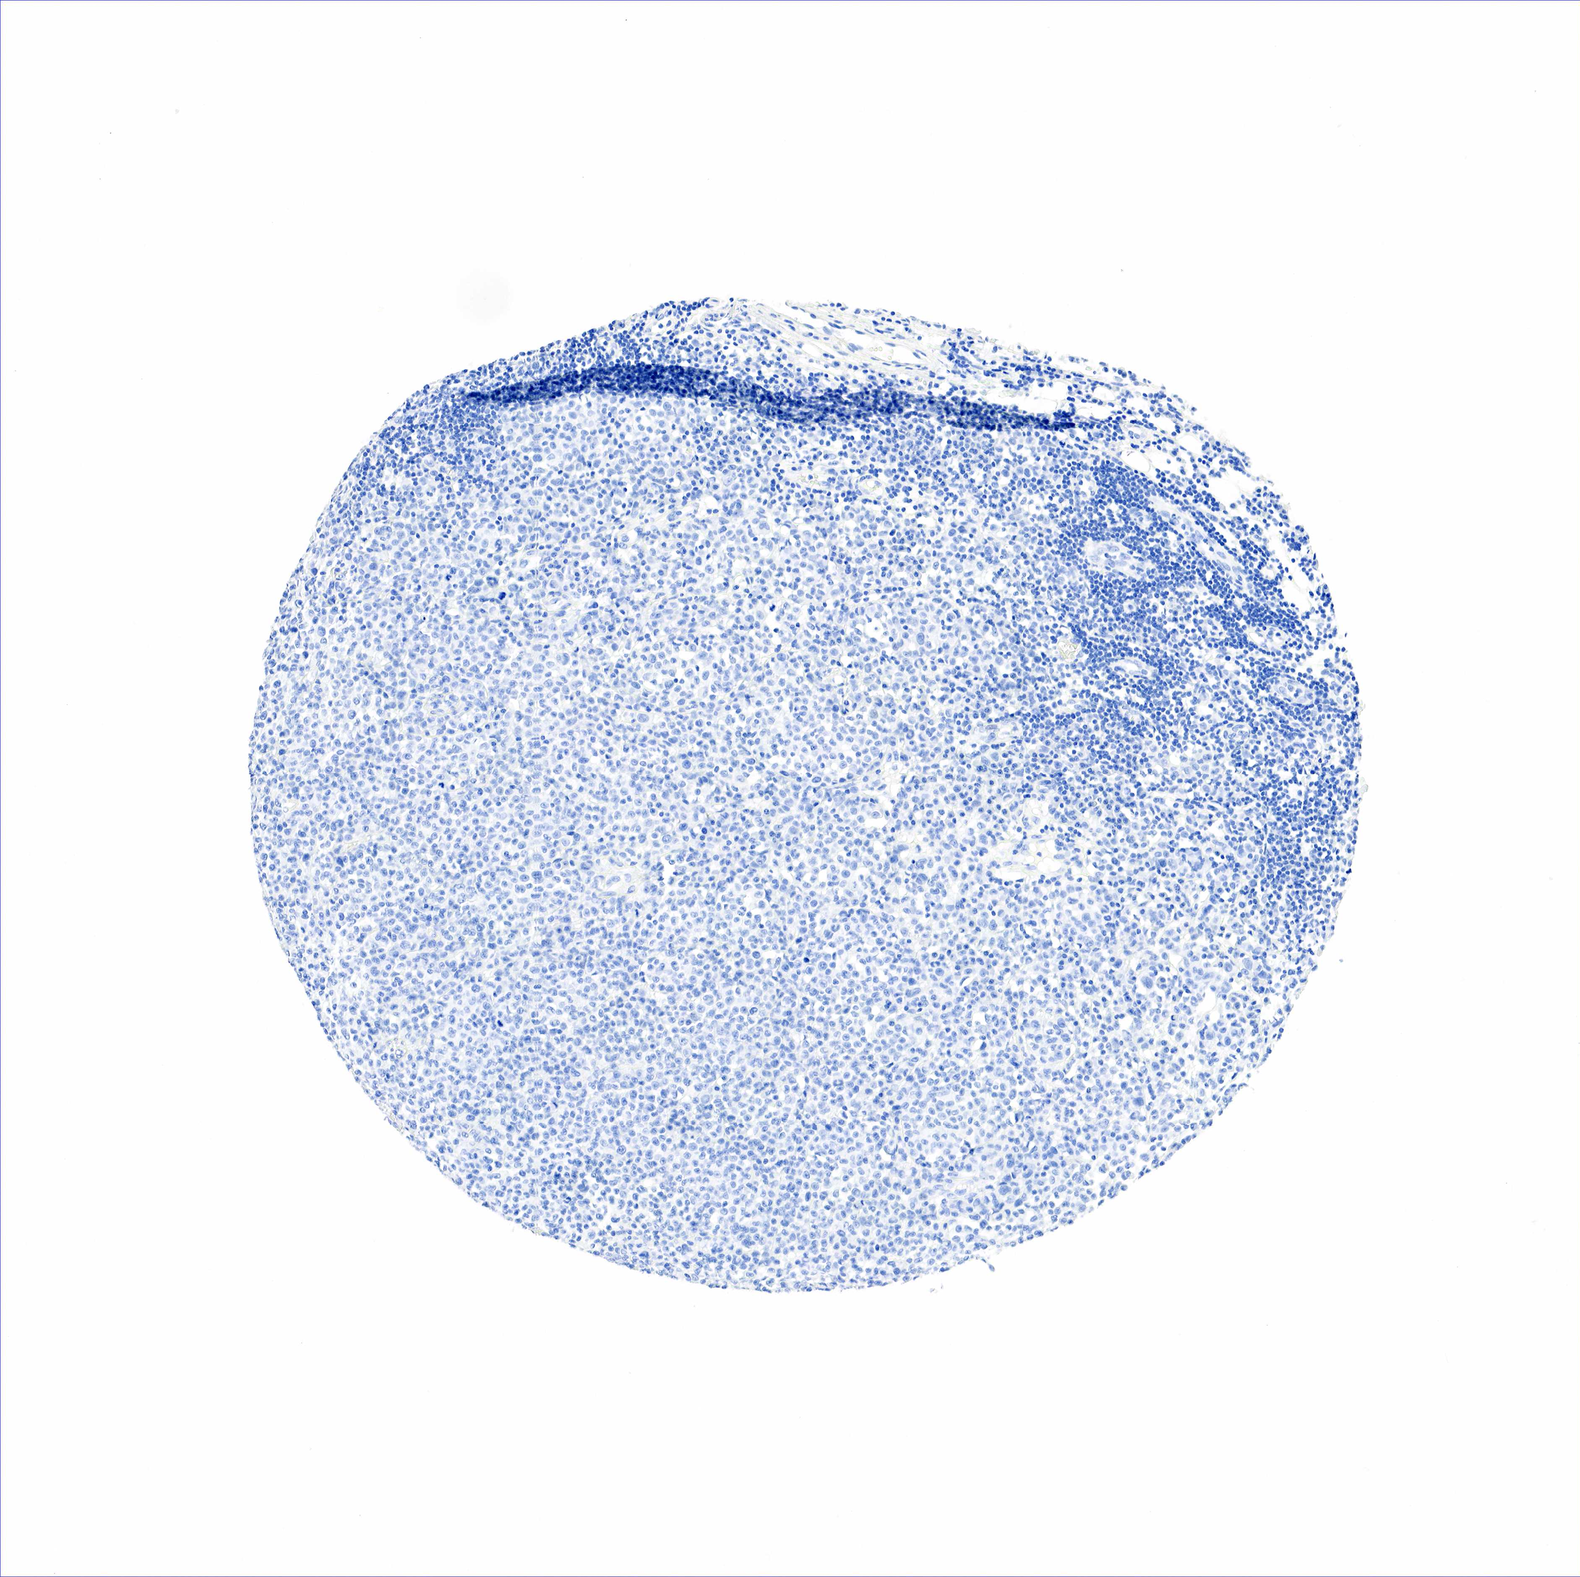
{"staining": {"intensity": "negative", "quantity": "none", "location": "none"}, "tissue": "melanoma", "cell_type": "Tumor cells", "image_type": "cancer", "snomed": [{"axis": "morphology", "description": "Malignant melanoma, Metastatic site"}, {"axis": "topography", "description": "Skin"}], "caption": "Immunohistochemical staining of melanoma demonstrates no significant staining in tumor cells.", "gene": "NKX2-1", "patient": {"sex": "male", "age": 32}}